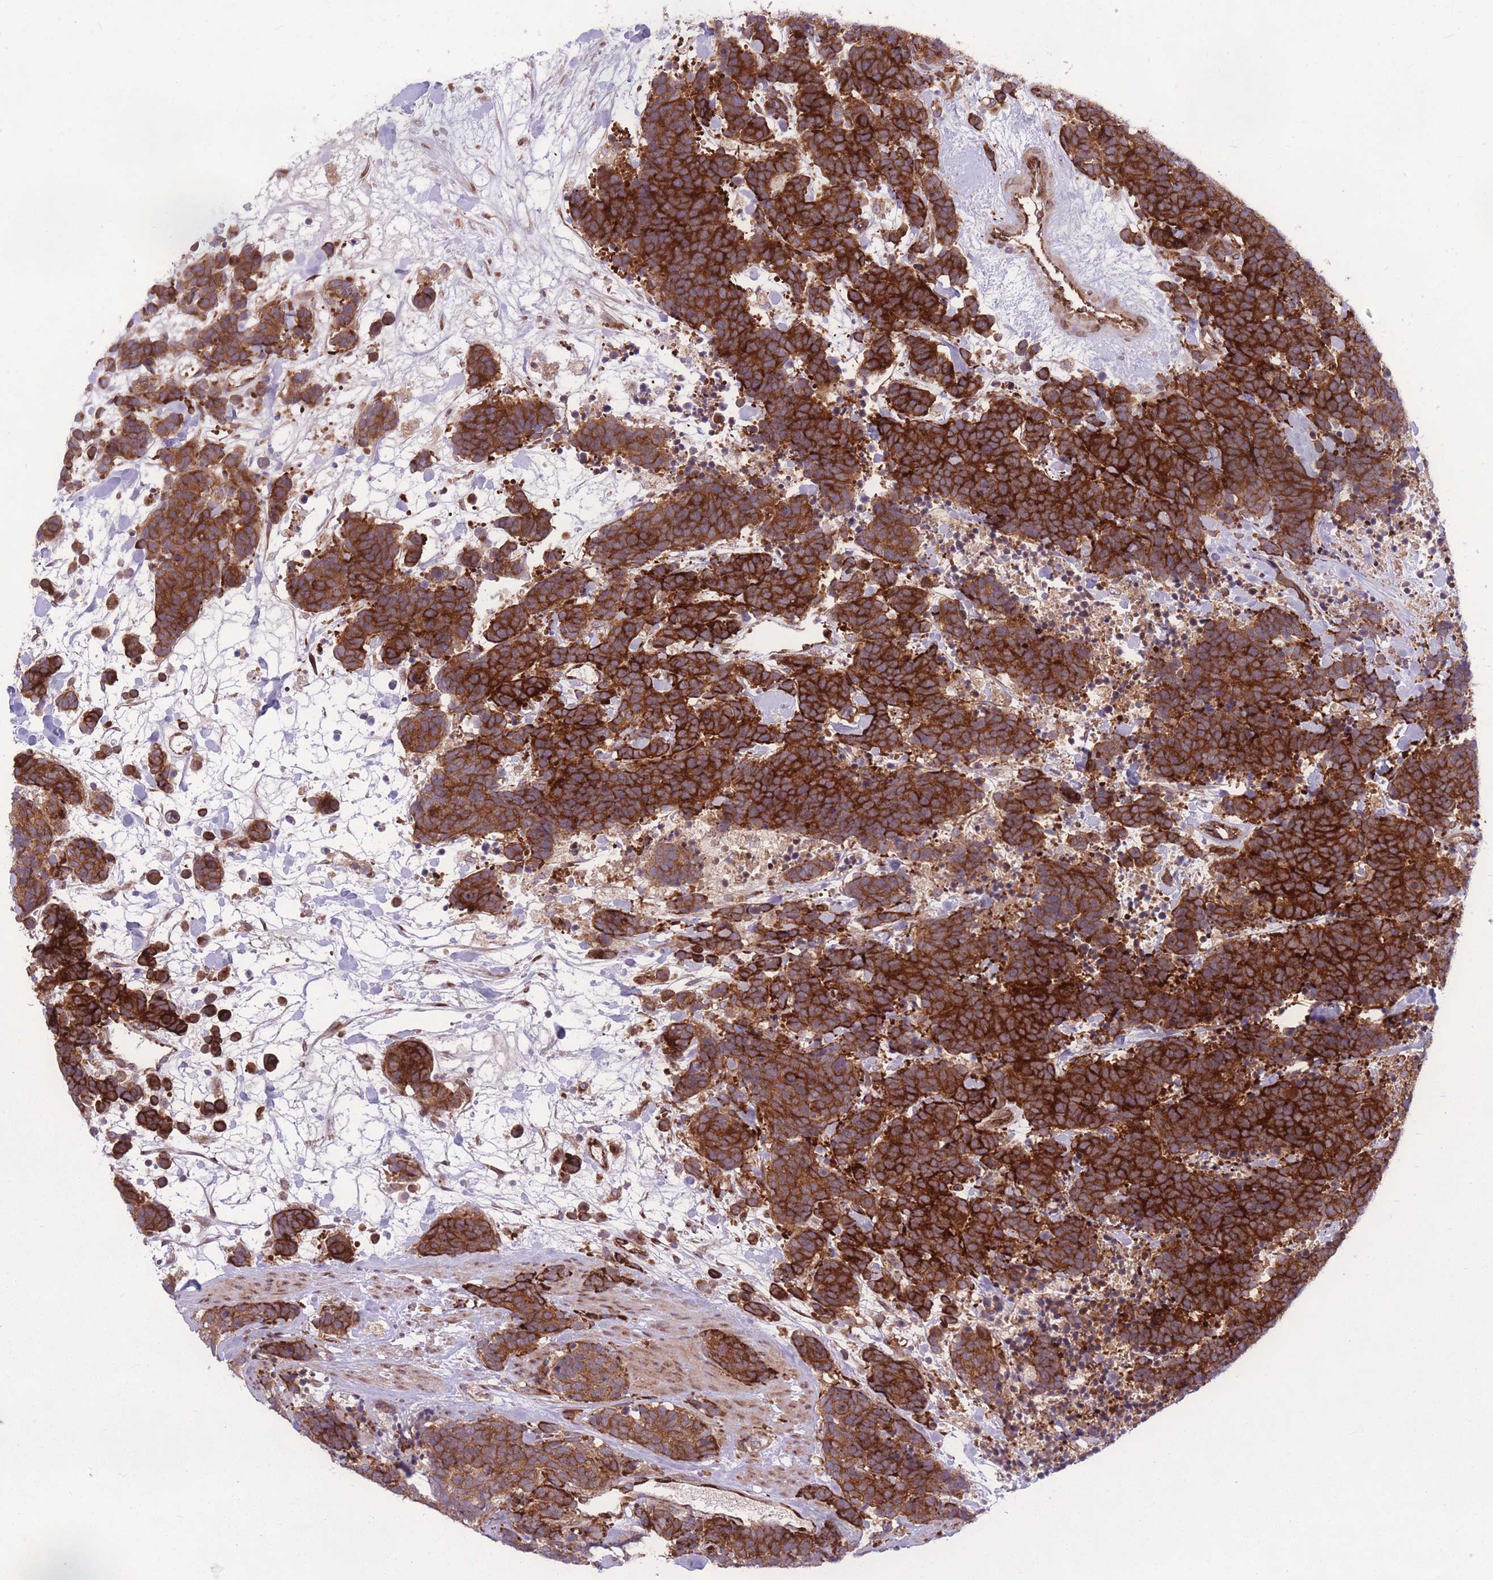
{"staining": {"intensity": "strong", "quantity": ">75%", "location": "cytoplasmic/membranous"}, "tissue": "carcinoid", "cell_type": "Tumor cells", "image_type": "cancer", "snomed": [{"axis": "morphology", "description": "Carcinoma, NOS"}, {"axis": "morphology", "description": "Carcinoid, malignant, NOS"}, {"axis": "topography", "description": "Prostate"}], "caption": "This histopathology image demonstrates carcinoid stained with immunohistochemistry to label a protein in brown. The cytoplasmic/membranous of tumor cells show strong positivity for the protein. Nuclei are counter-stained blue.", "gene": "CISH", "patient": {"sex": "male", "age": 57}}